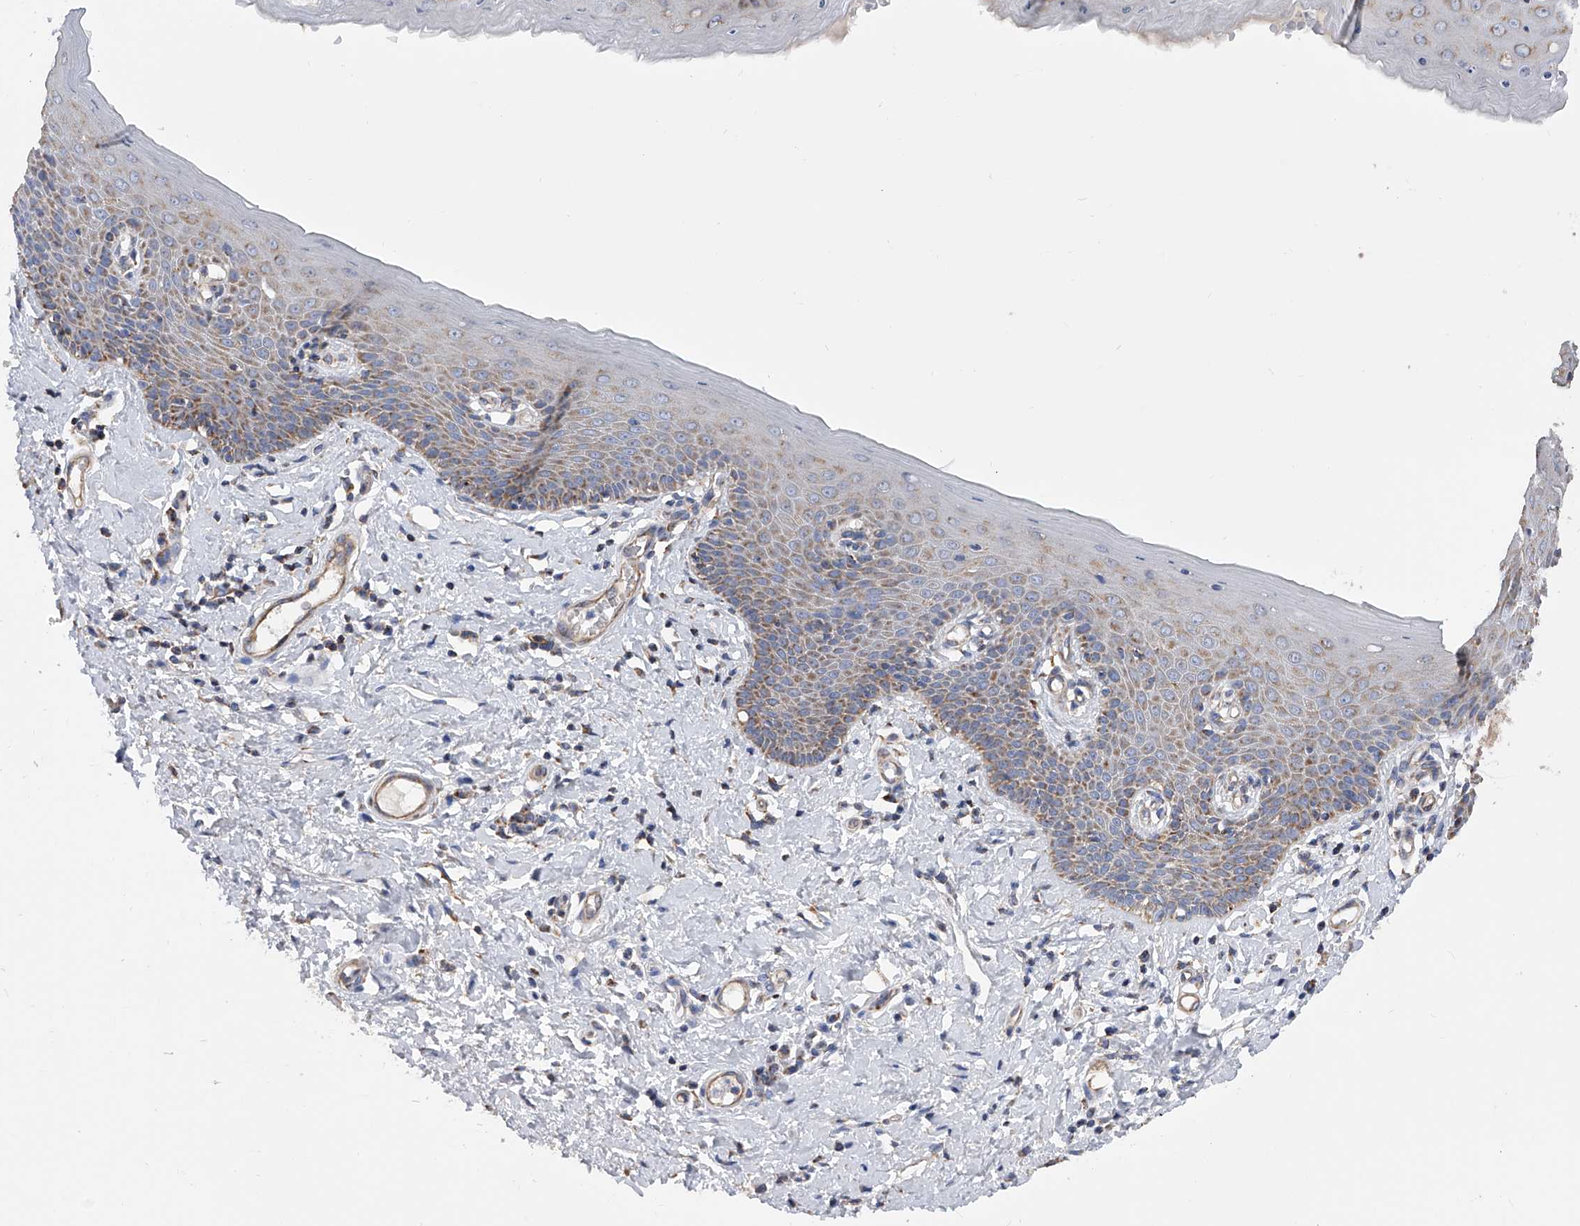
{"staining": {"intensity": "moderate", "quantity": ">75%", "location": "cytoplasmic/membranous"}, "tissue": "skin", "cell_type": "Epidermal cells", "image_type": "normal", "snomed": [{"axis": "morphology", "description": "Normal tissue, NOS"}, {"axis": "topography", "description": "Vulva"}], "caption": "Approximately >75% of epidermal cells in normal skin display moderate cytoplasmic/membranous protein expression as visualized by brown immunohistochemical staining.", "gene": "PDSS2", "patient": {"sex": "female", "age": 66}}